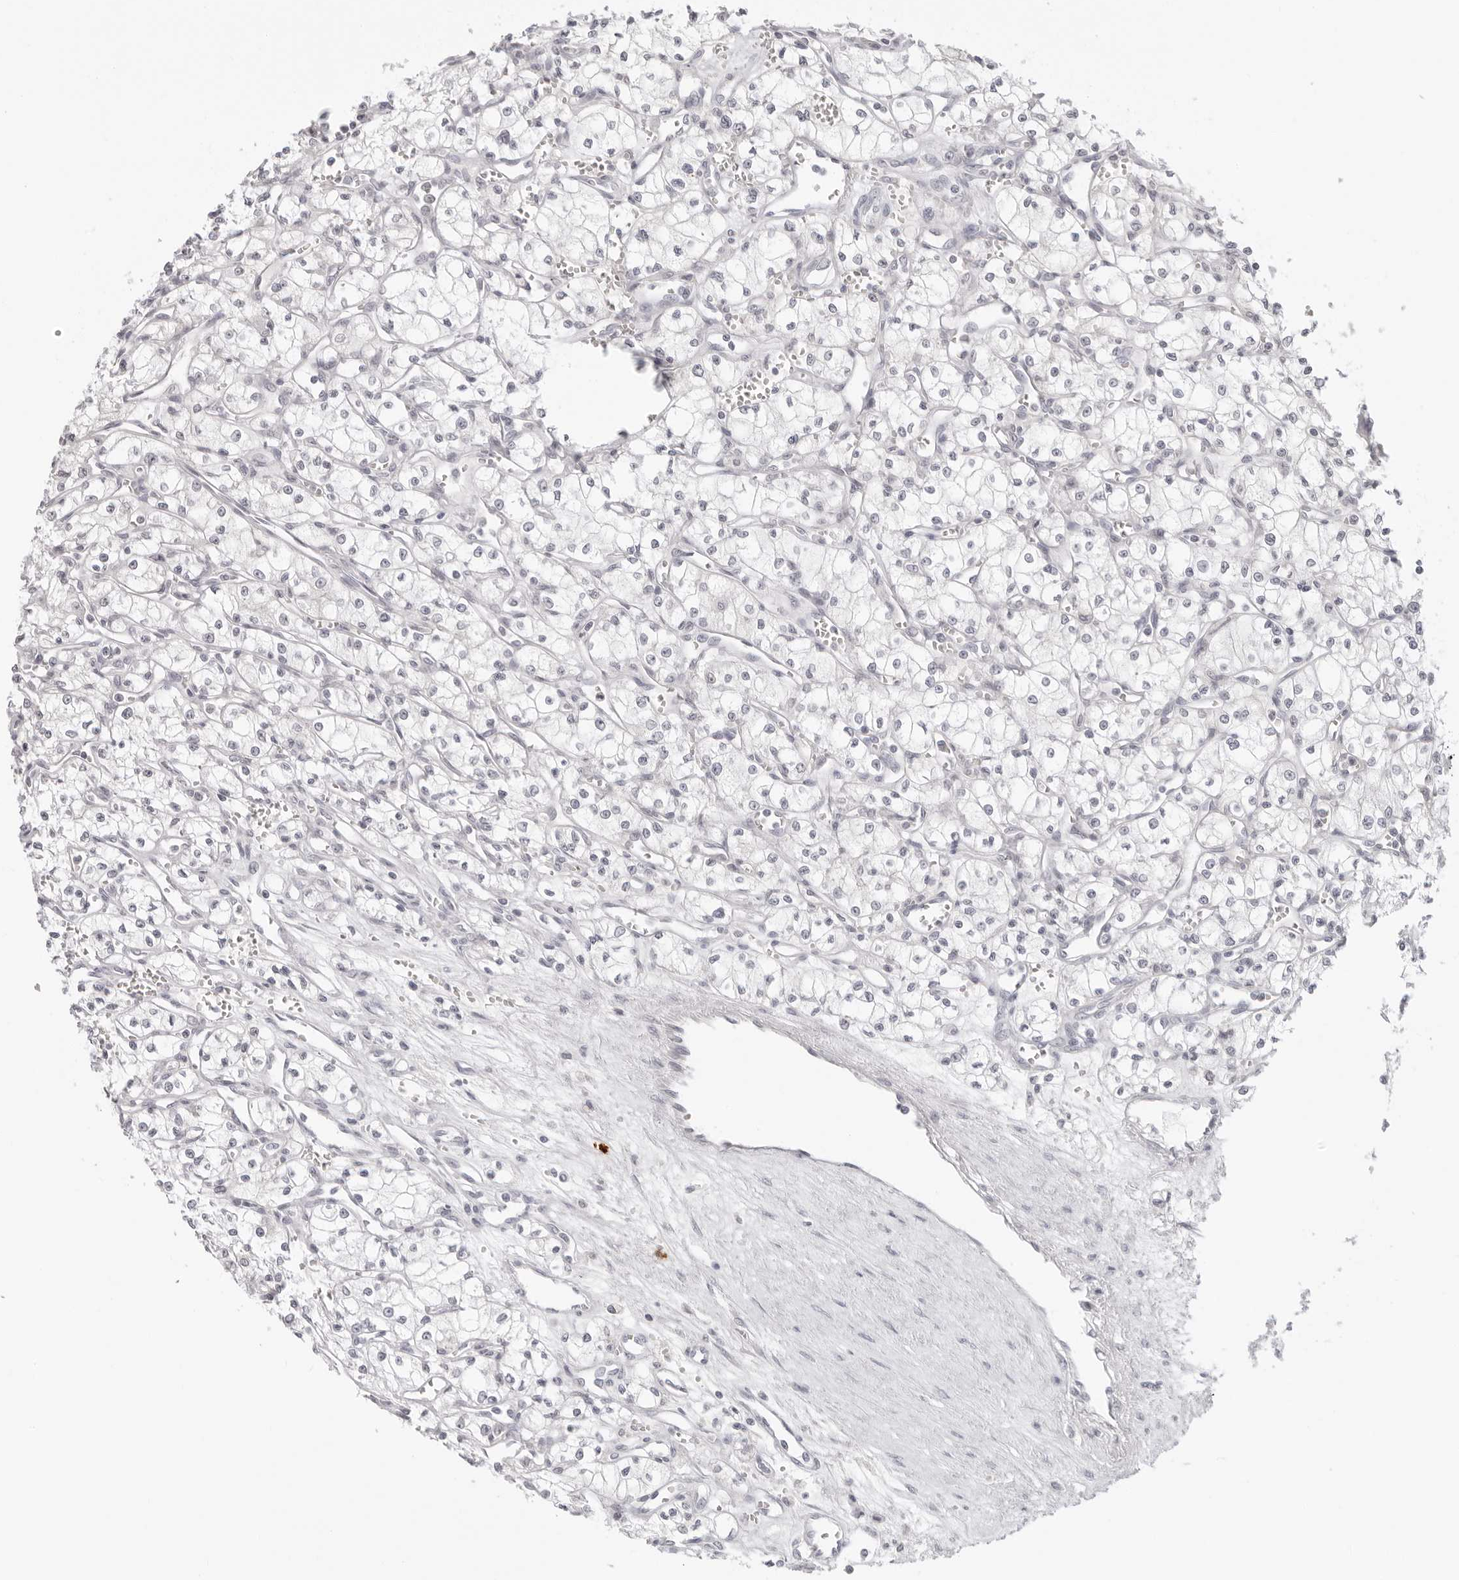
{"staining": {"intensity": "negative", "quantity": "none", "location": "none"}, "tissue": "renal cancer", "cell_type": "Tumor cells", "image_type": "cancer", "snomed": [{"axis": "morphology", "description": "Adenocarcinoma, NOS"}, {"axis": "topography", "description": "Kidney"}], "caption": "This image is of renal adenocarcinoma stained with immunohistochemistry to label a protein in brown with the nuclei are counter-stained blue. There is no positivity in tumor cells.", "gene": "MSH6", "patient": {"sex": "male", "age": 59}}